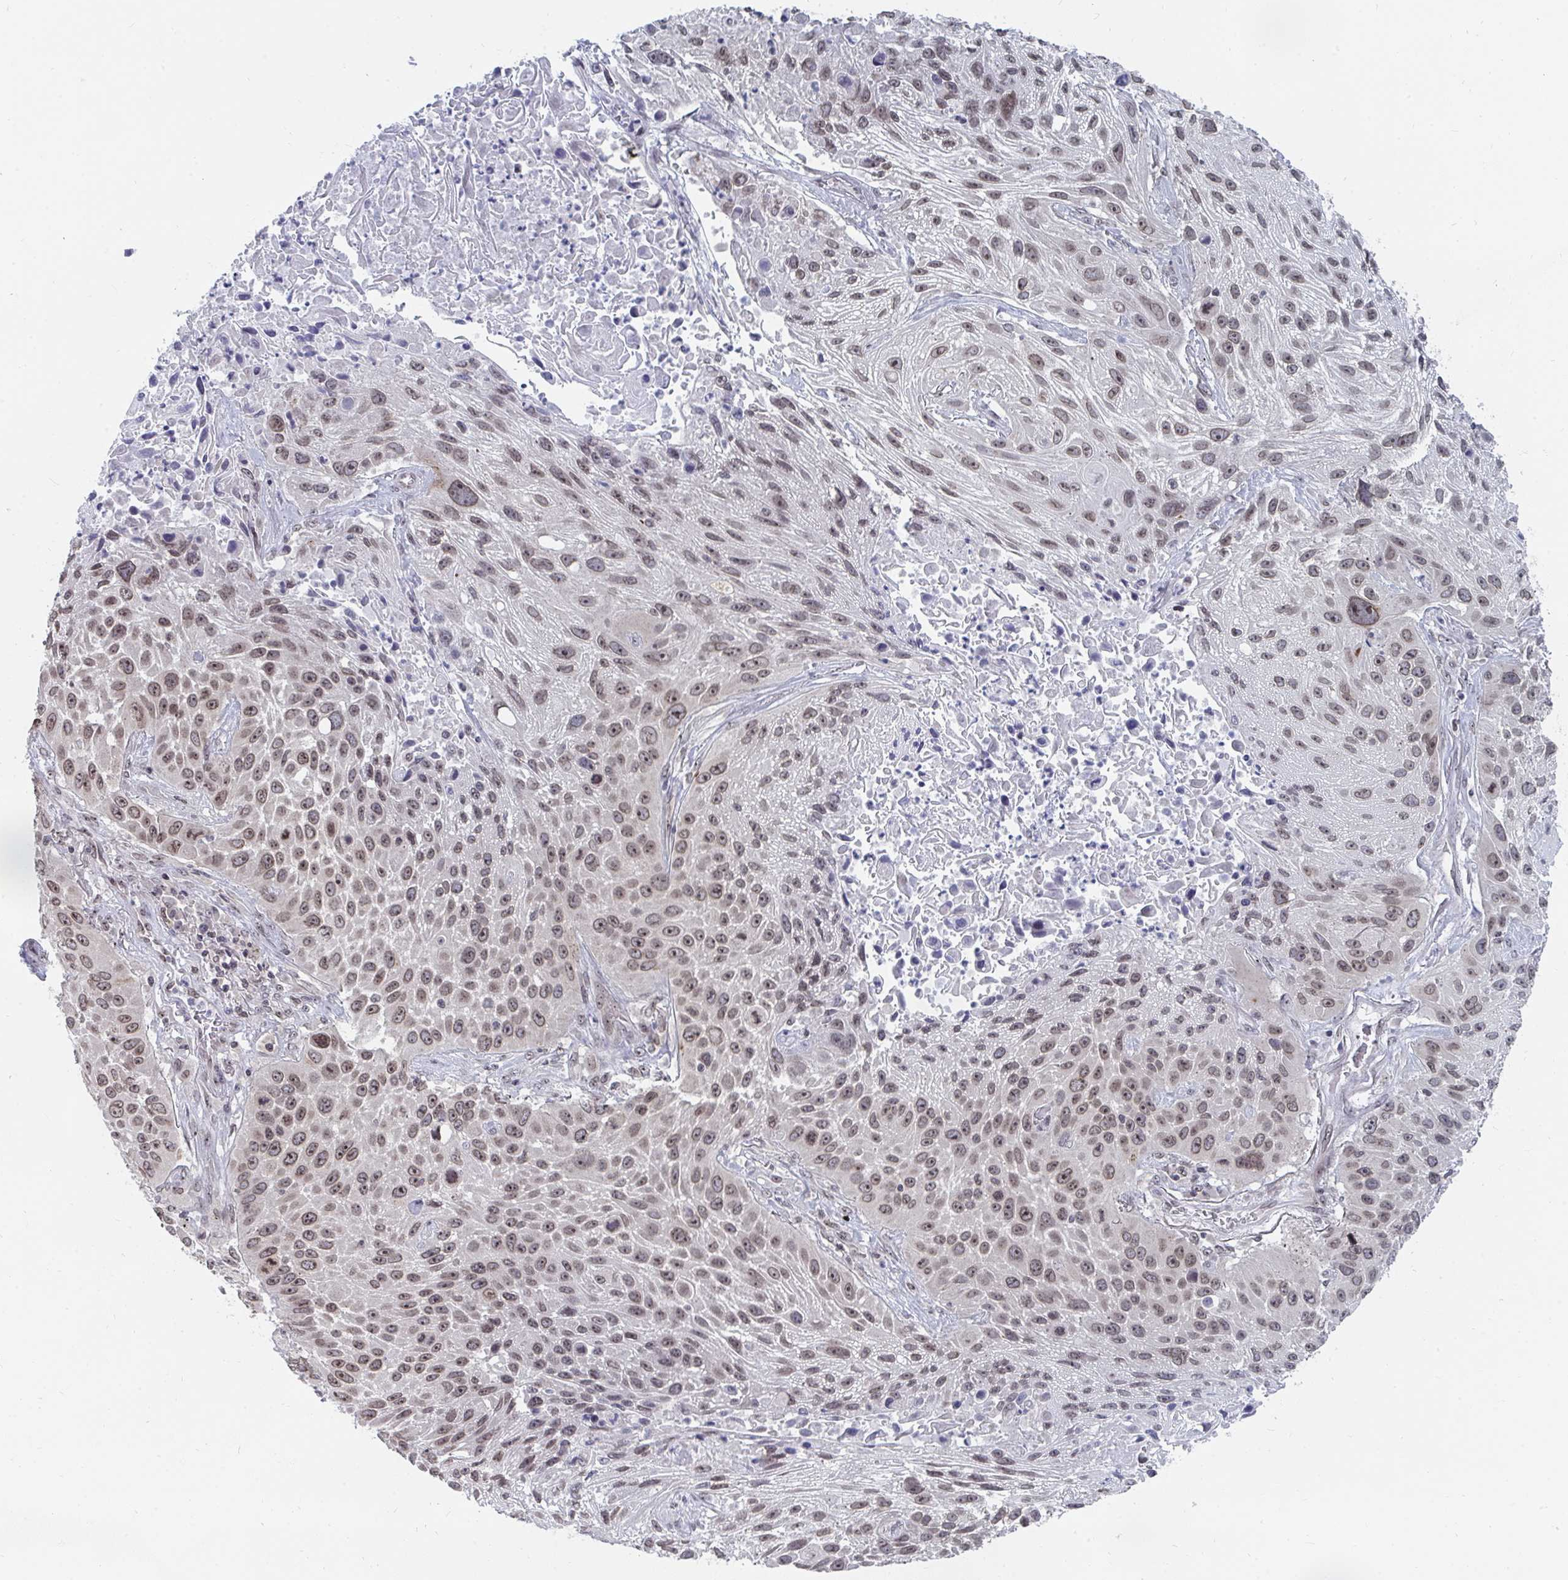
{"staining": {"intensity": "moderate", "quantity": ">75%", "location": "nuclear"}, "tissue": "lung cancer", "cell_type": "Tumor cells", "image_type": "cancer", "snomed": [{"axis": "morphology", "description": "Normal morphology"}, {"axis": "morphology", "description": "Squamous cell carcinoma, NOS"}, {"axis": "topography", "description": "Lymph node"}, {"axis": "topography", "description": "Lung"}], "caption": "Immunohistochemical staining of human lung cancer displays medium levels of moderate nuclear protein positivity in about >75% of tumor cells. The staining was performed using DAB to visualize the protein expression in brown, while the nuclei were stained in blue with hematoxylin (Magnification: 20x).", "gene": "TRIP12", "patient": {"sex": "male", "age": 67}}